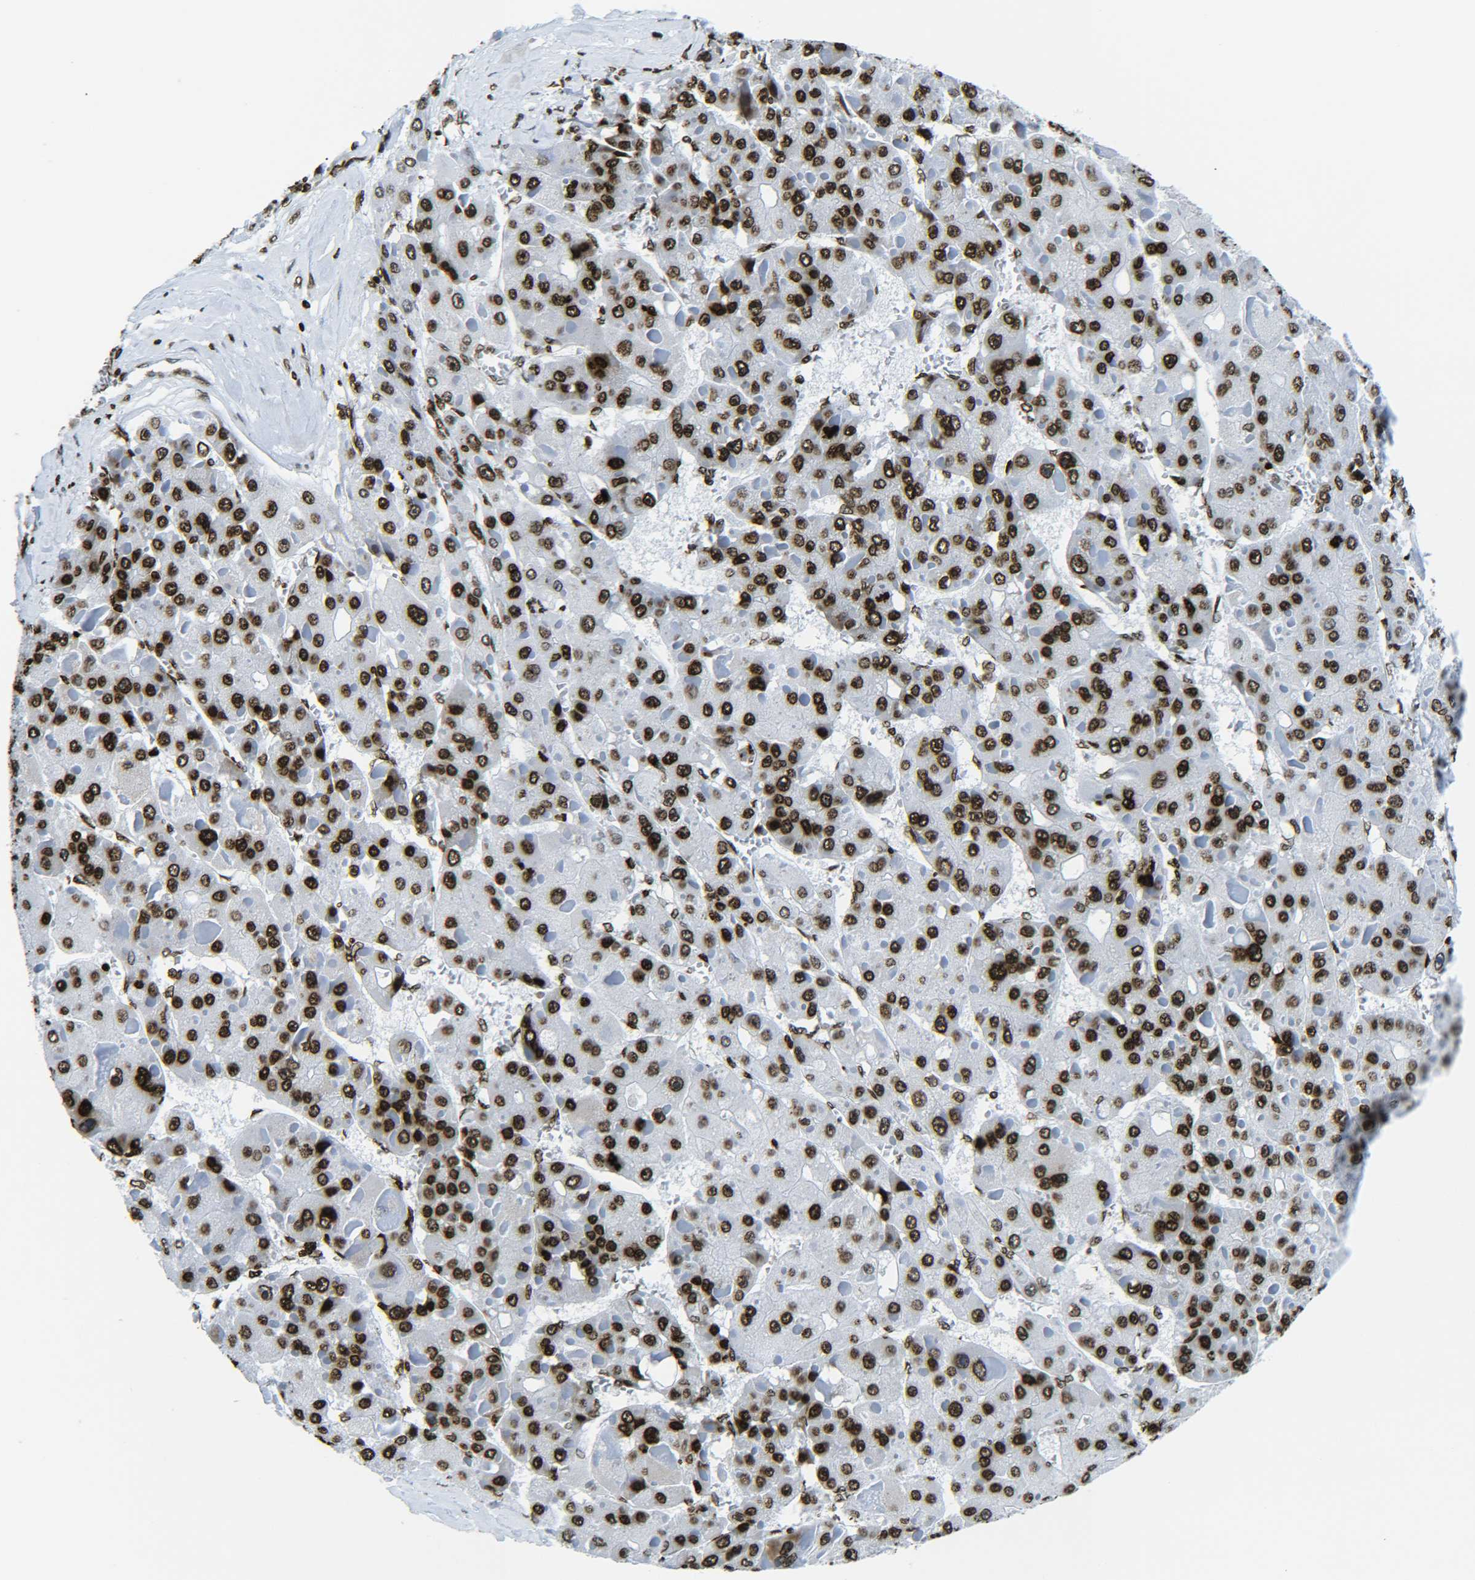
{"staining": {"intensity": "strong", "quantity": ">75%", "location": "nuclear"}, "tissue": "liver cancer", "cell_type": "Tumor cells", "image_type": "cancer", "snomed": [{"axis": "morphology", "description": "Carcinoma, Hepatocellular, NOS"}, {"axis": "topography", "description": "Liver"}], "caption": "Immunohistochemical staining of liver cancer exhibits high levels of strong nuclear protein positivity in approximately >75% of tumor cells.", "gene": "H2AX", "patient": {"sex": "female", "age": 73}}